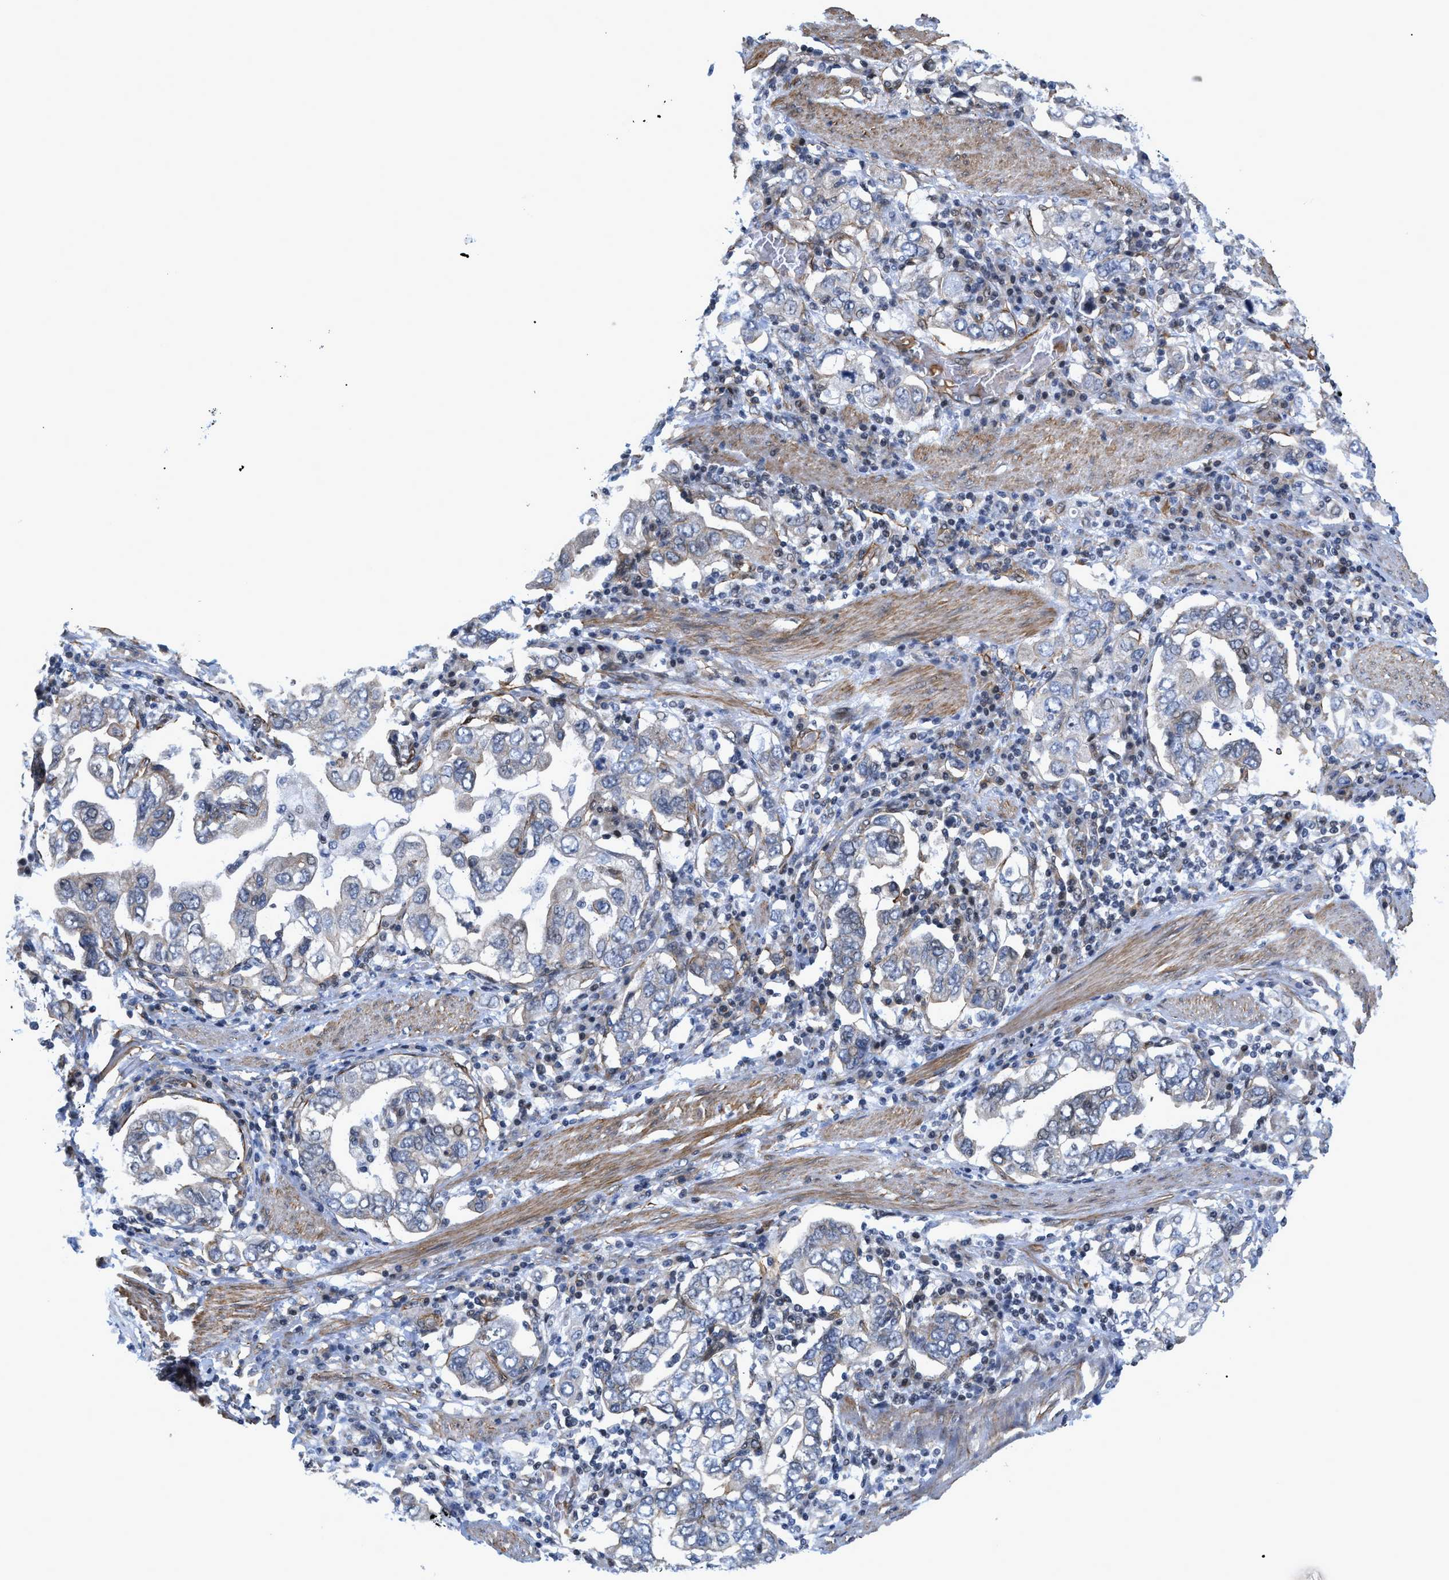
{"staining": {"intensity": "negative", "quantity": "none", "location": "none"}, "tissue": "stomach cancer", "cell_type": "Tumor cells", "image_type": "cancer", "snomed": [{"axis": "morphology", "description": "Adenocarcinoma, NOS"}, {"axis": "topography", "description": "Stomach, upper"}], "caption": "A high-resolution histopathology image shows IHC staining of stomach cancer, which reveals no significant expression in tumor cells.", "gene": "GPRASP2", "patient": {"sex": "male", "age": 62}}